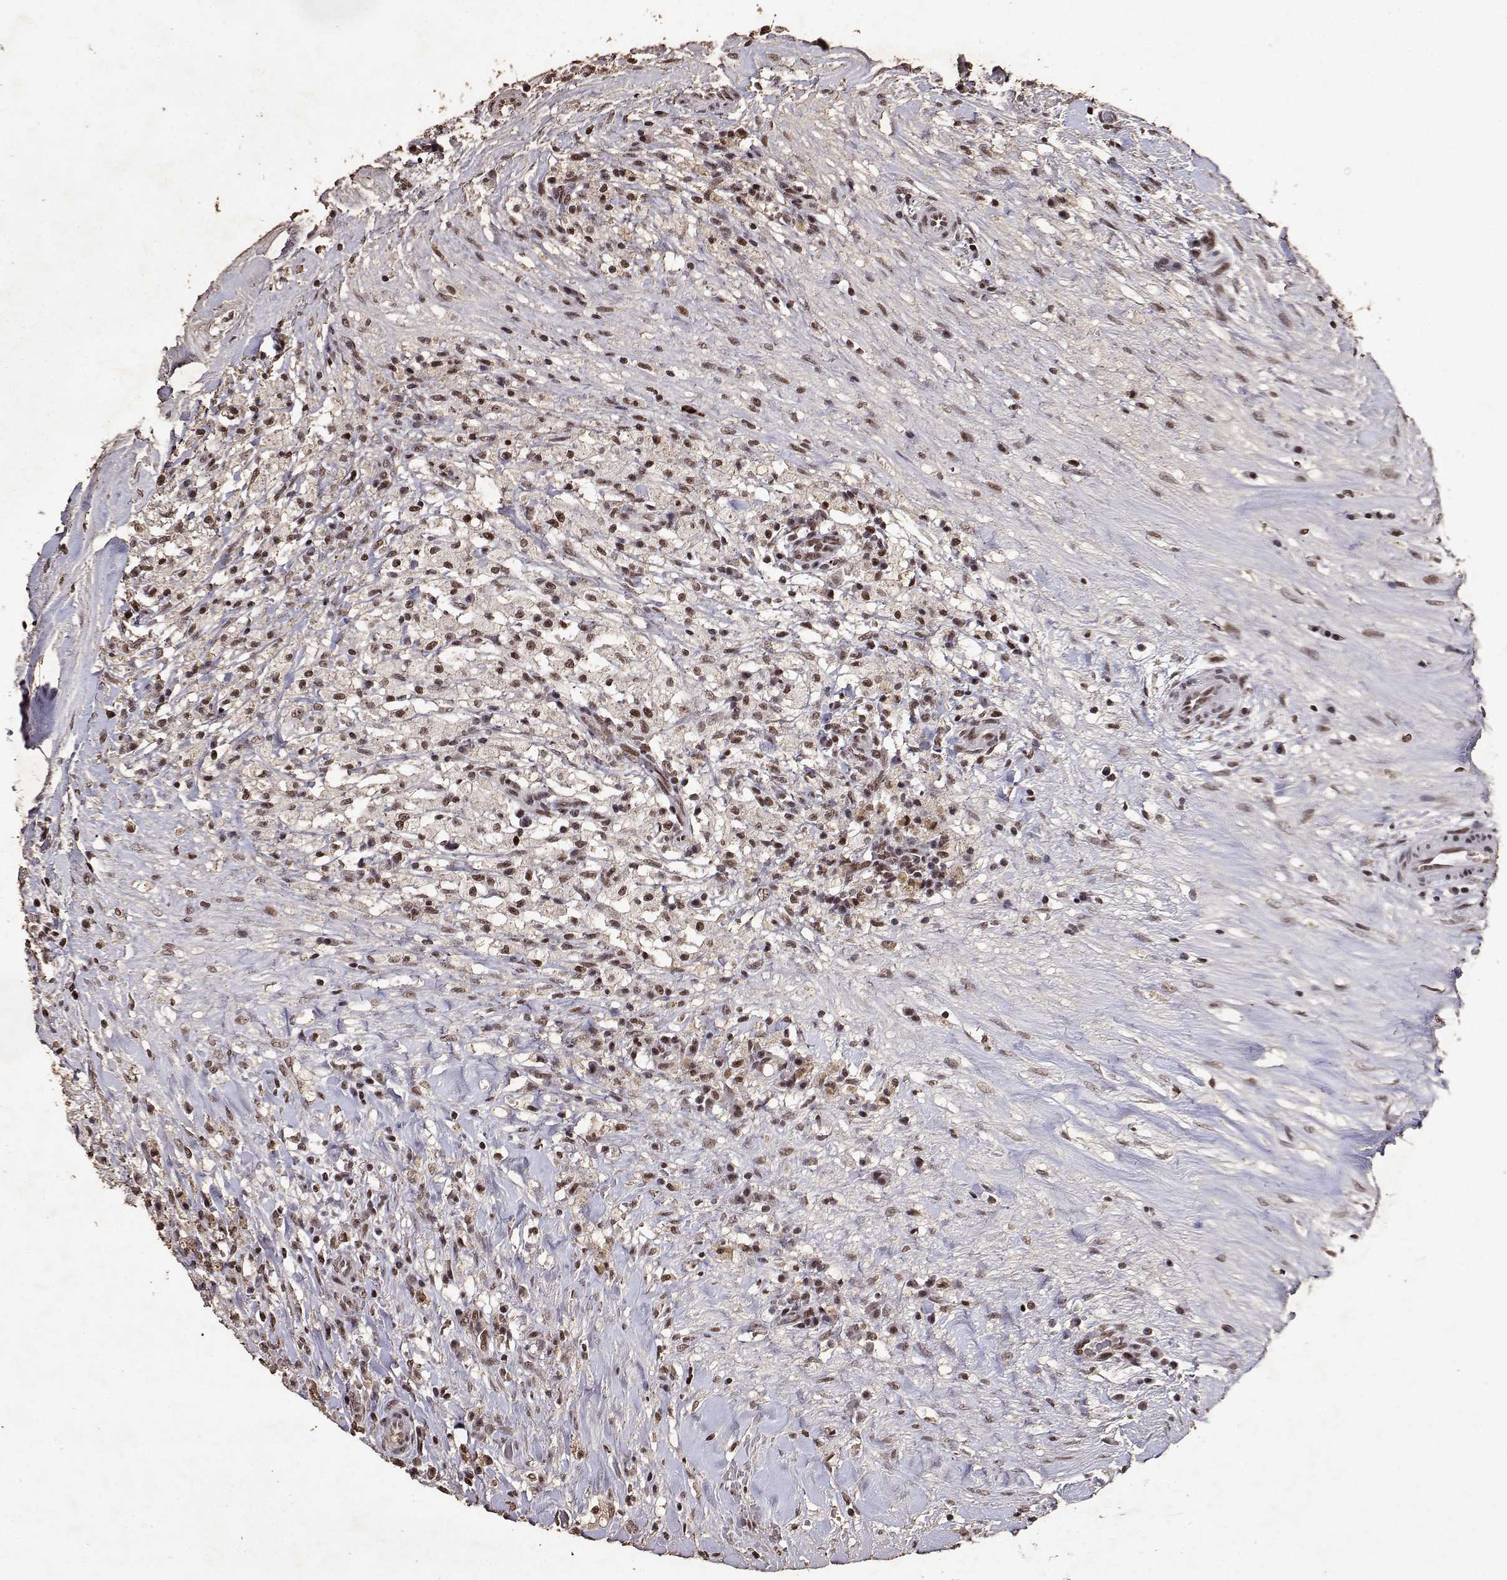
{"staining": {"intensity": "strong", "quantity": ">75%", "location": "nuclear"}, "tissue": "testis cancer", "cell_type": "Tumor cells", "image_type": "cancer", "snomed": [{"axis": "morphology", "description": "Necrosis, NOS"}, {"axis": "morphology", "description": "Carcinoma, Embryonal, NOS"}, {"axis": "topography", "description": "Testis"}], "caption": "Protein expression analysis of human testis cancer reveals strong nuclear staining in about >75% of tumor cells.", "gene": "TOE1", "patient": {"sex": "male", "age": 19}}